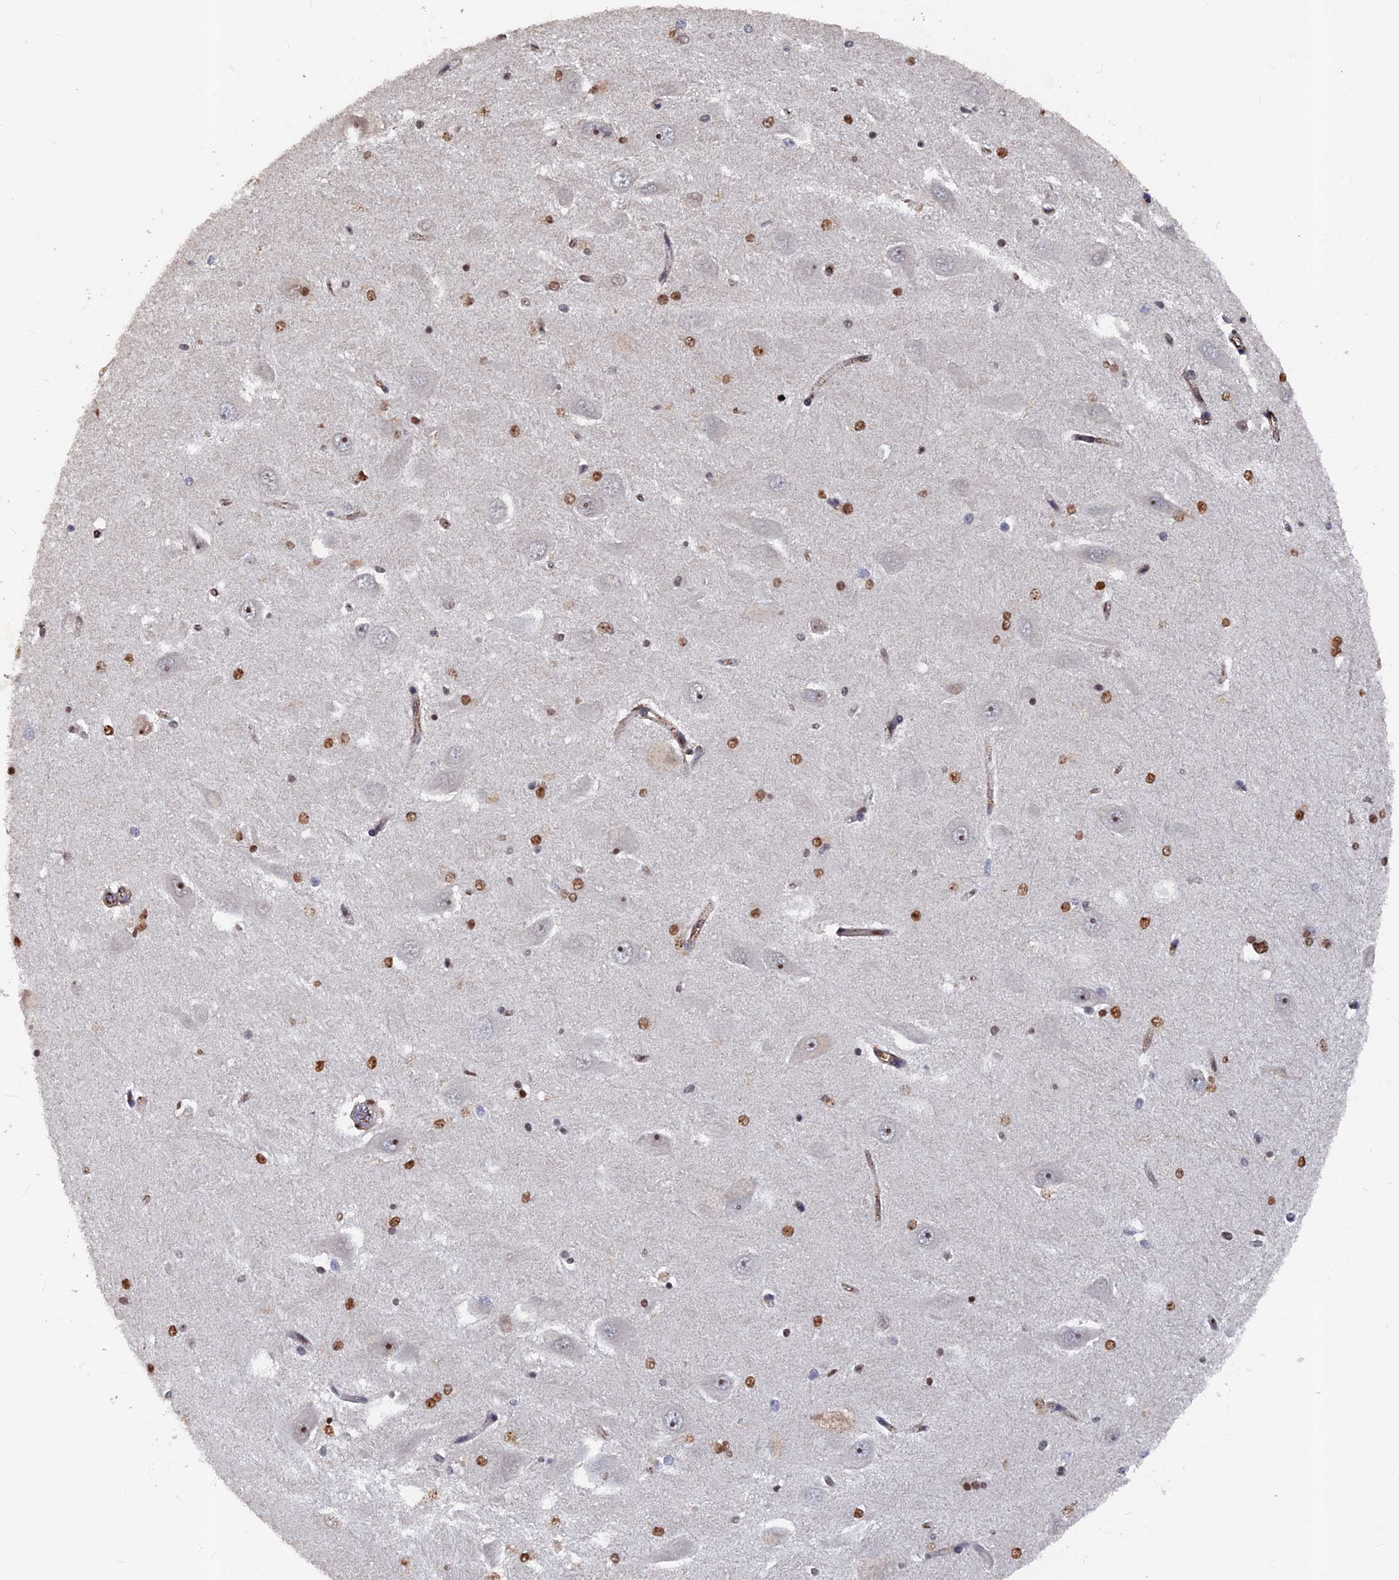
{"staining": {"intensity": "strong", "quantity": "25%-75%", "location": "nuclear"}, "tissue": "hippocampus", "cell_type": "Glial cells", "image_type": "normal", "snomed": [{"axis": "morphology", "description": "Normal tissue, NOS"}, {"axis": "topography", "description": "Hippocampus"}], "caption": "Normal hippocampus reveals strong nuclear positivity in approximately 25%-75% of glial cells, visualized by immunohistochemistry.", "gene": "SH3D21", "patient": {"sex": "male", "age": 45}}